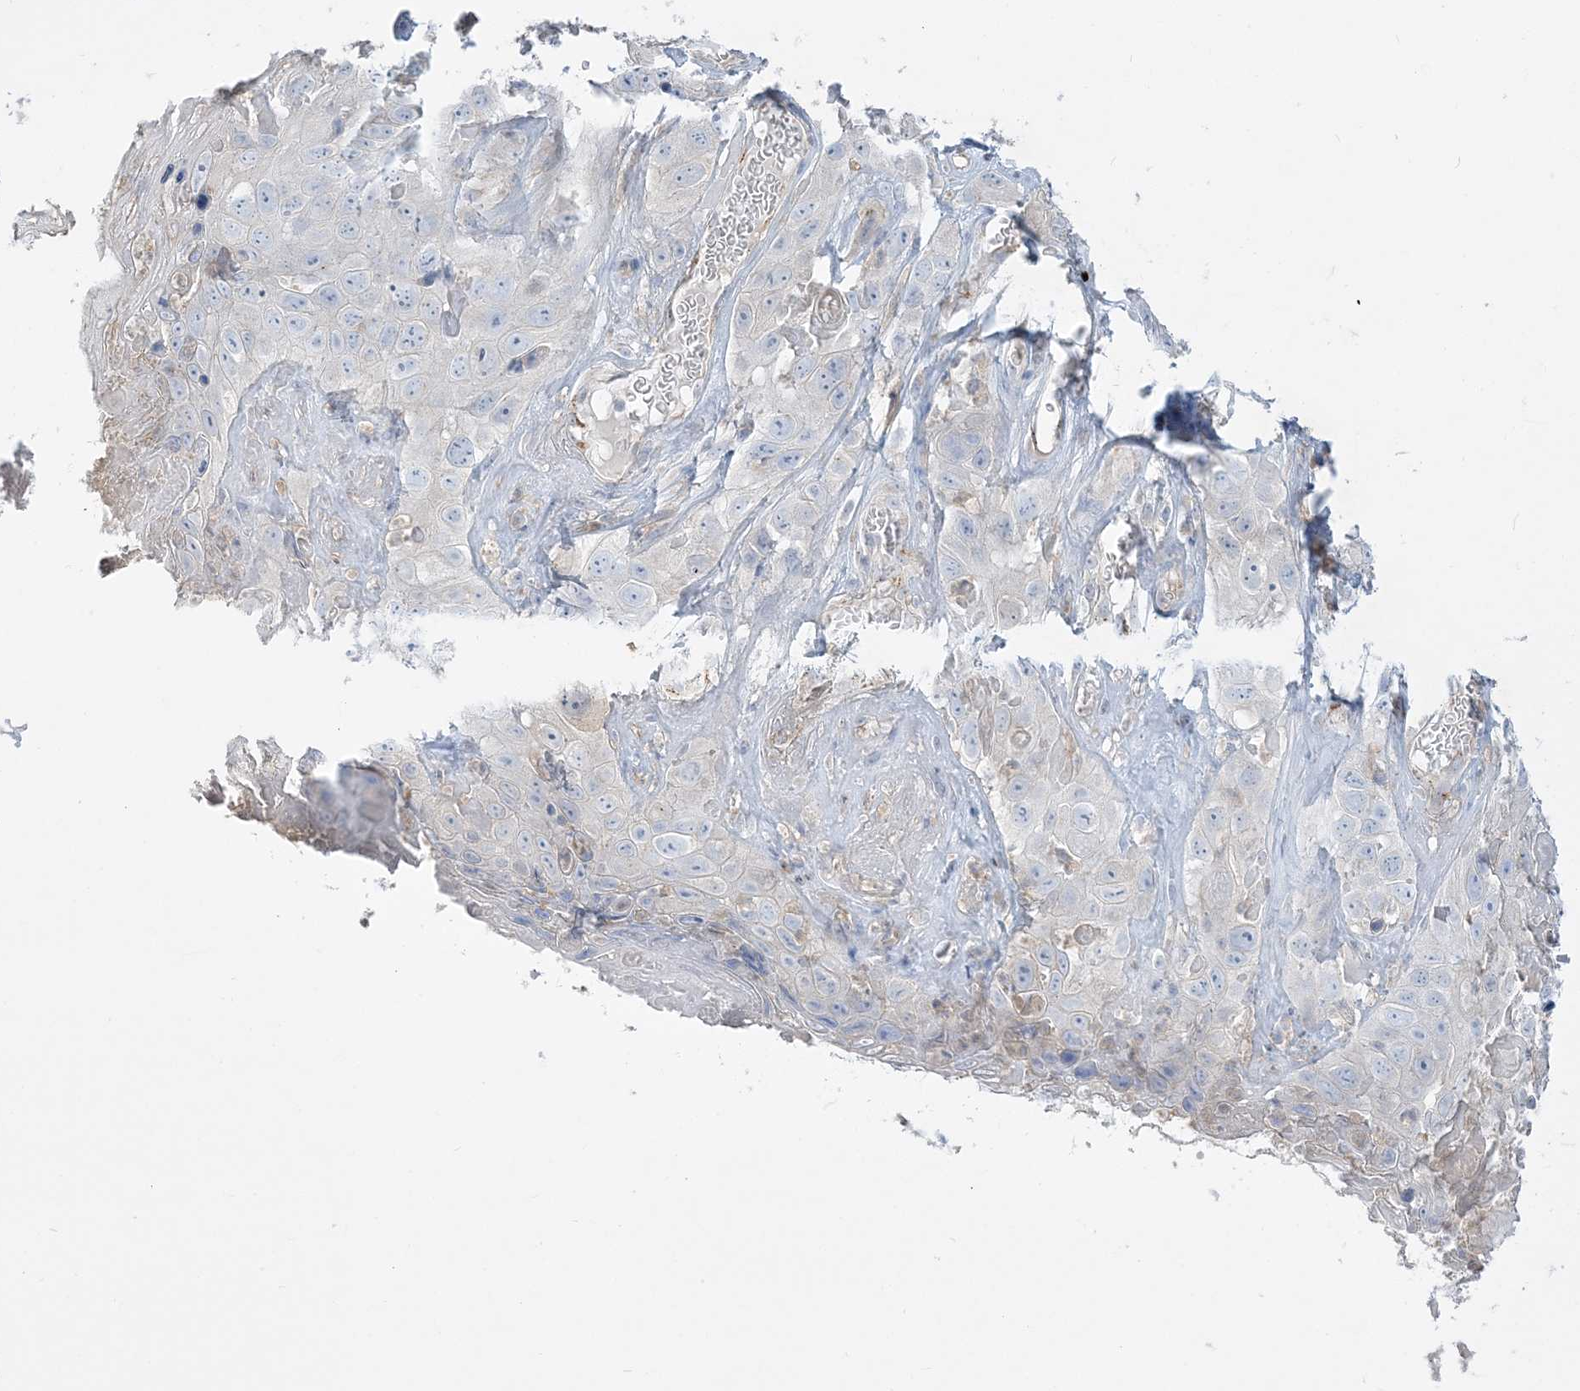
{"staining": {"intensity": "negative", "quantity": "none", "location": "none"}, "tissue": "skin cancer", "cell_type": "Tumor cells", "image_type": "cancer", "snomed": [{"axis": "morphology", "description": "Squamous cell carcinoma, NOS"}, {"axis": "topography", "description": "Skin"}], "caption": "IHC micrograph of neoplastic tissue: skin cancer (squamous cell carcinoma) stained with DAB (3,3'-diaminobenzidine) displays no significant protein expression in tumor cells.", "gene": "INPP1", "patient": {"sex": "male", "age": 55}}